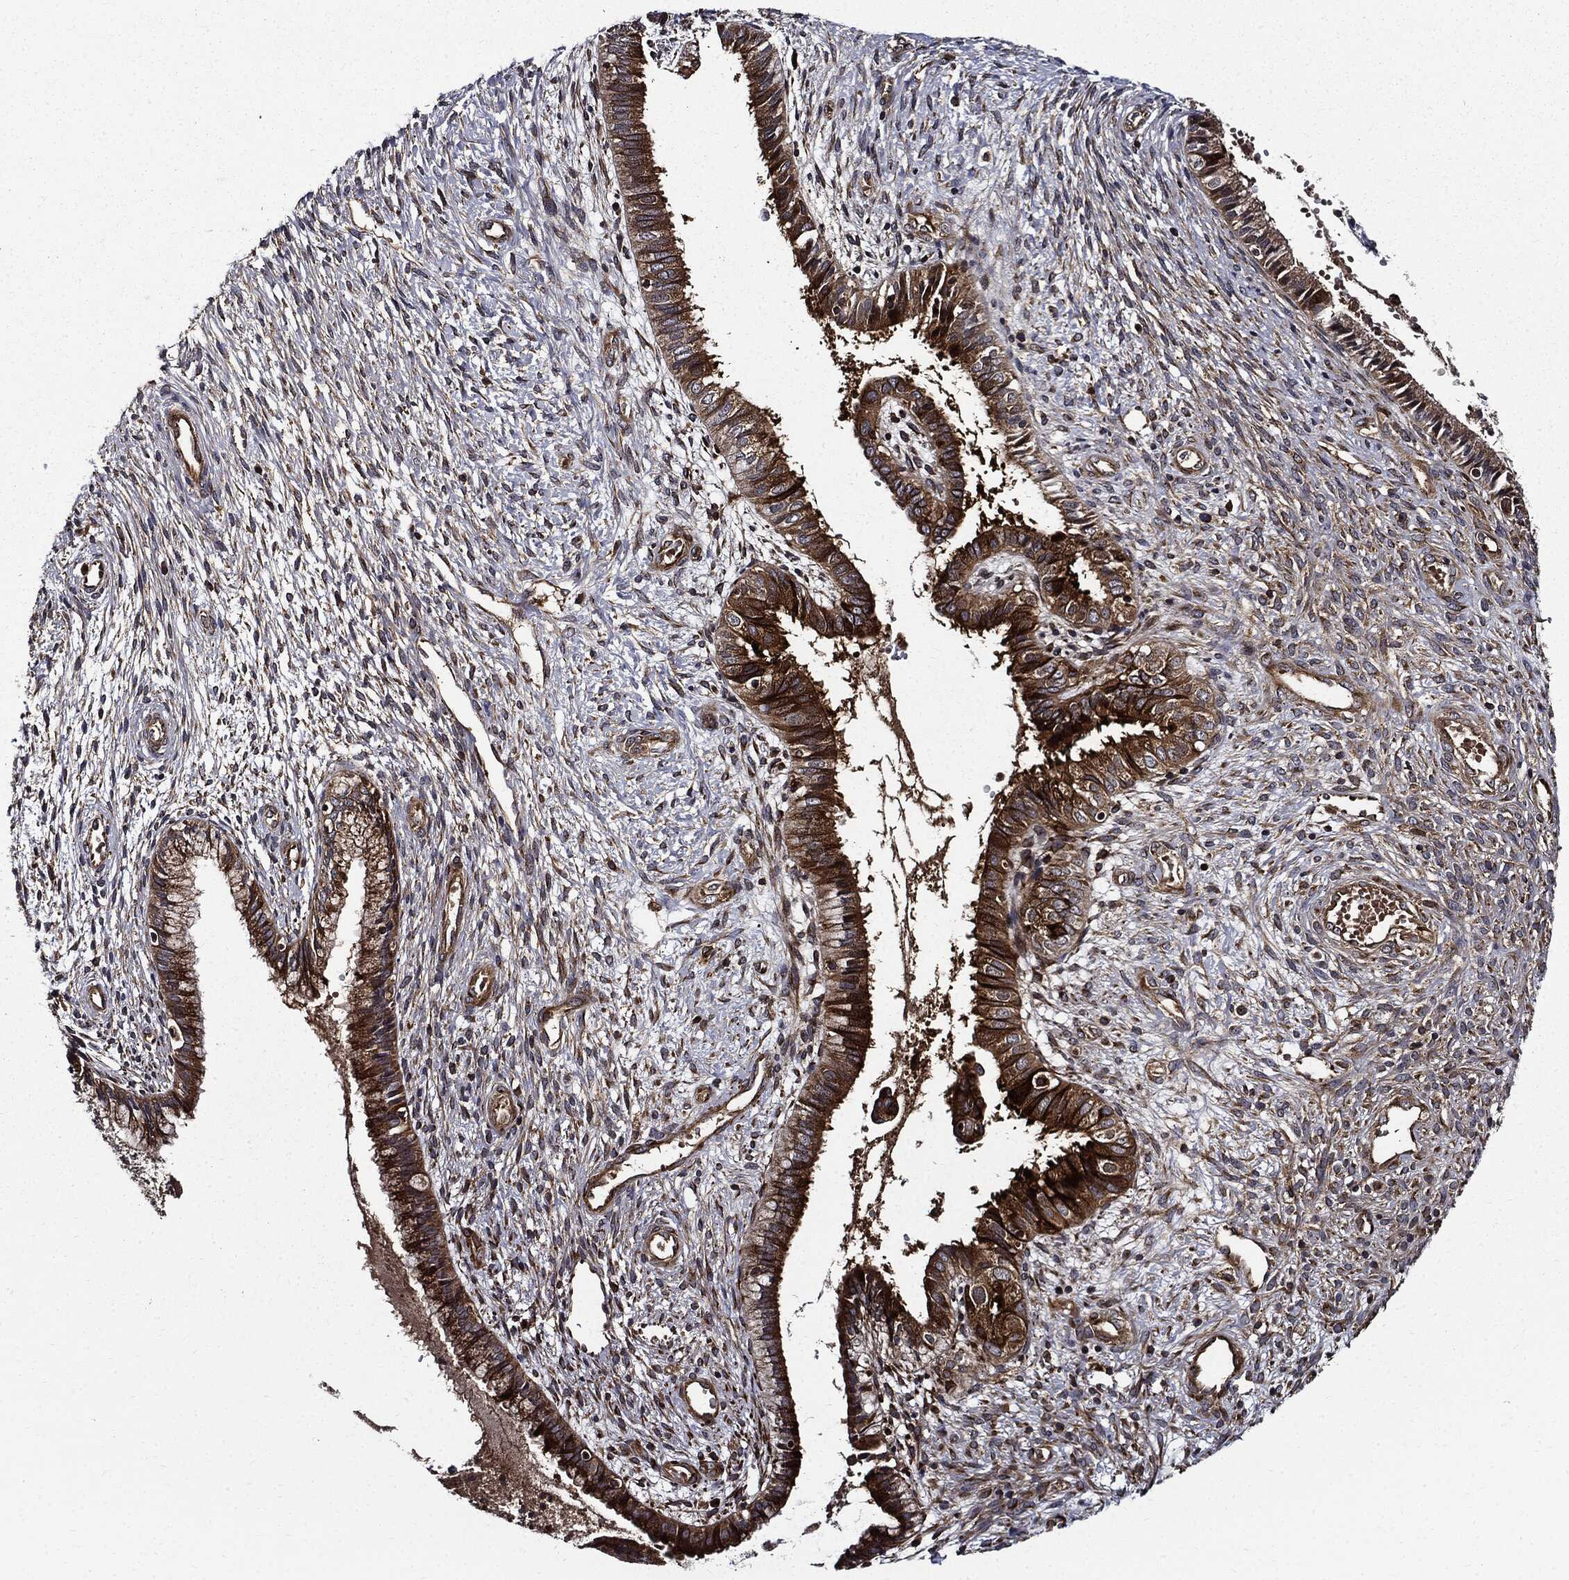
{"staining": {"intensity": "moderate", "quantity": ">75%", "location": "cytoplasmic/membranous"}, "tissue": "cervical cancer", "cell_type": "Tumor cells", "image_type": "cancer", "snomed": [{"axis": "morphology", "description": "Normal tissue, NOS"}, {"axis": "morphology", "description": "Squamous cell carcinoma, NOS"}, {"axis": "topography", "description": "Cervix"}], "caption": "Moderate cytoplasmic/membranous protein expression is identified in about >75% of tumor cells in cervical cancer.", "gene": "HTT", "patient": {"sex": "female", "age": 39}}